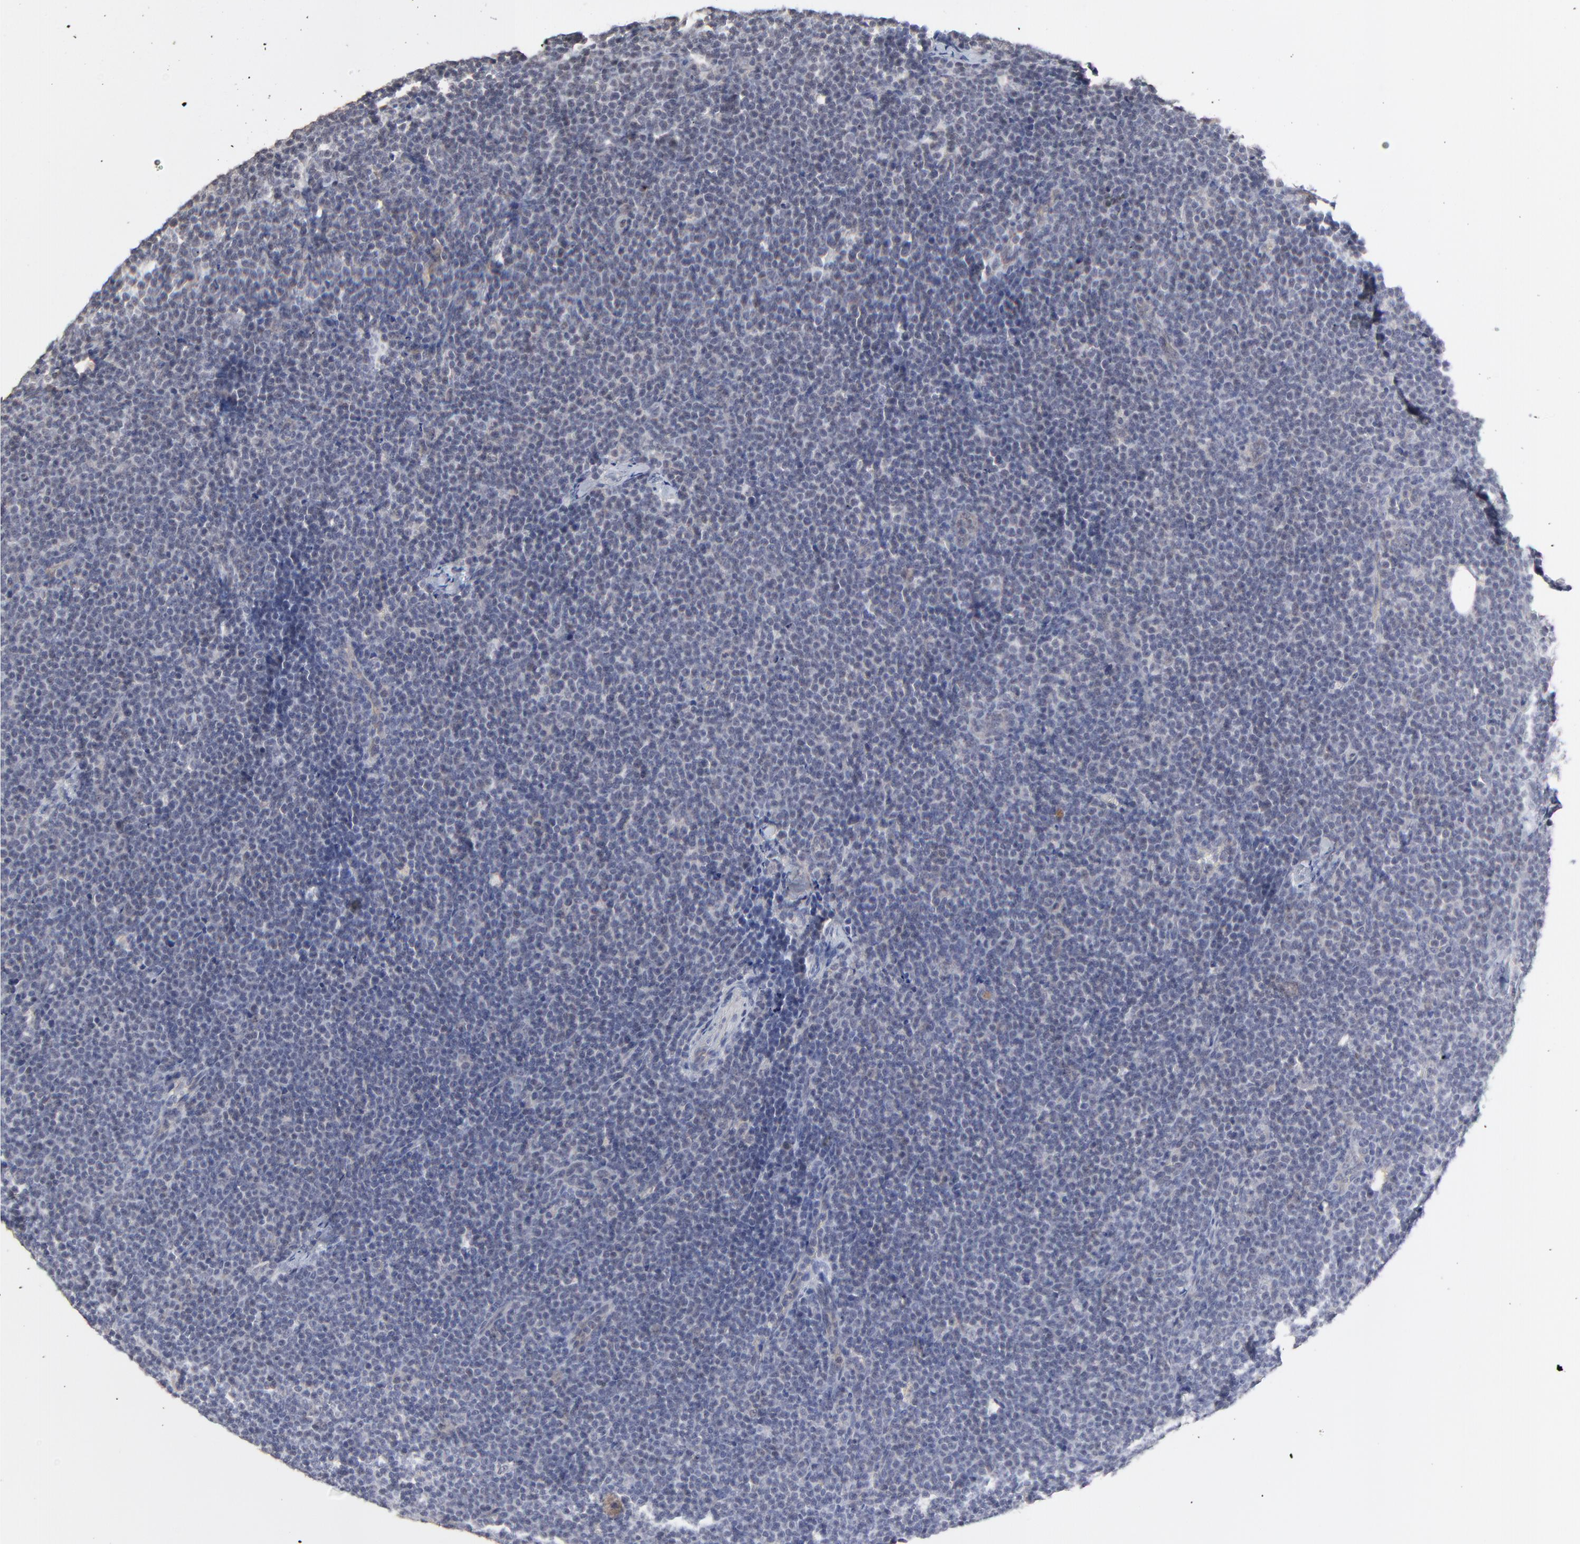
{"staining": {"intensity": "negative", "quantity": "none", "location": "none"}, "tissue": "lymphoma", "cell_type": "Tumor cells", "image_type": "cancer", "snomed": [{"axis": "morphology", "description": "Malignant lymphoma, non-Hodgkin's type, High grade"}, {"axis": "topography", "description": "Lymph node"}], "caption": "DAB immunohistochemical staining of malignant lymphoma, non-Hodgkin's type (high-grade) exhibits no significant positivity in tumor cells.", "gene": "FAM199X", "patient": {"sex": "female", "age": 58}}